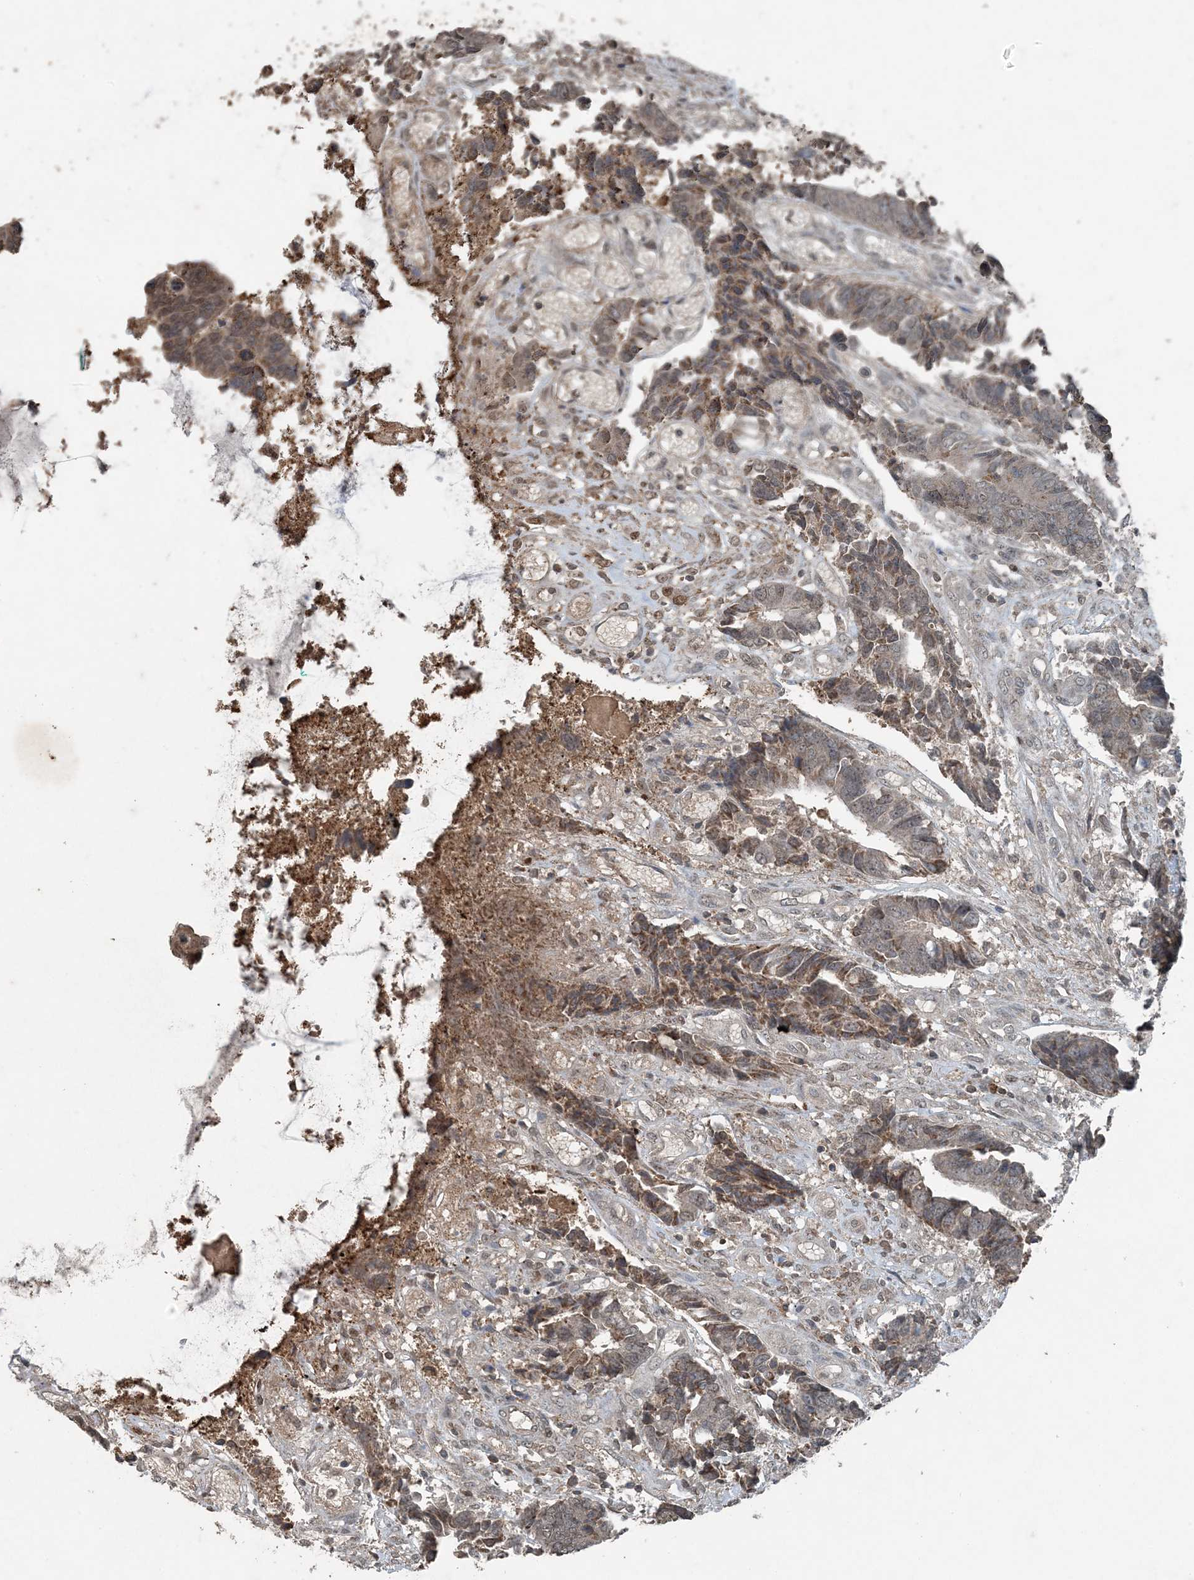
{"staining": {"intensity": "moderate", "quantity": "25%-75%", "location": "cytoplasmic/membranous"}, "tissue": "colorectal cancer", "cell_type": "Tumor cells", "image_type": "cancer", "snomed": [{"axis": "morphology", "description": "Adenocarcinoma, NOS"}, {"axis": "topography", "description": "Rectum"}], "caption": "Protein staining of colorectal cancer tissue reveals moderate cytoplasmic/membranous expression in approximately 25%-75% of tumor cells.", "gene": "GNL1", "patient": {"sex": "male", "age": 84}}